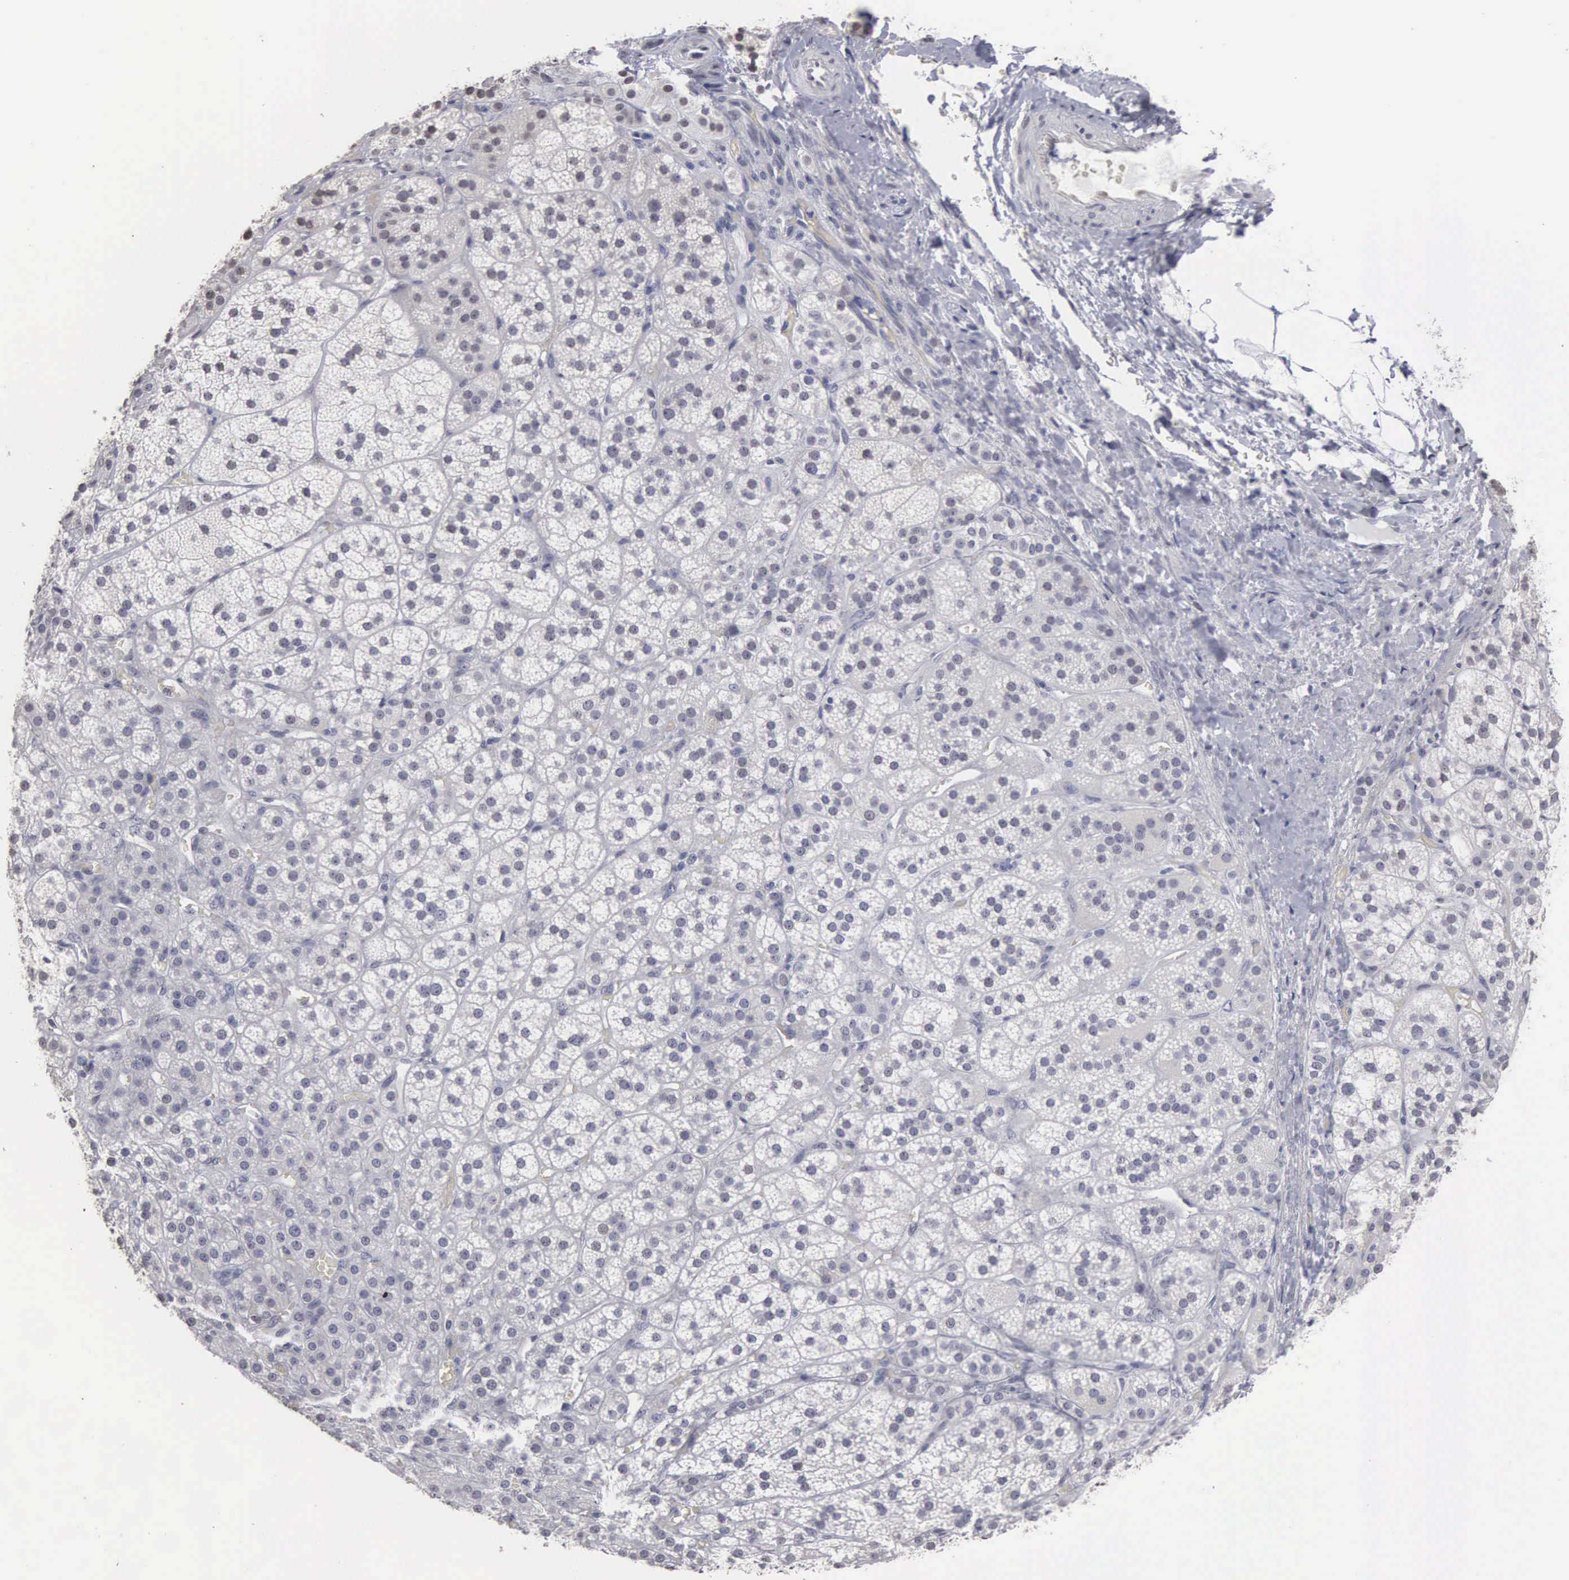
{"staining": {"intensity": "weak", "quantity": "<25%", "location": "nuclear"}, "tissue": "adrenal gland", "cell_type": "Glandular cells", "image_type": "normal", "snomed": [{"axis": "morphology", "description": "Normal tissue, NOS"}, {"axis": "topography", "description": "Adrenal gland"}], "caption": "Protein analysis of benign adrenal gland exhibits no significant staining in glandular cells. (DAB (3,3'-diaminobenzidine) IHC with hematoxylin counter stain).", "gene": "UPB1", "patient": {"sex": "female", "age": 60}}